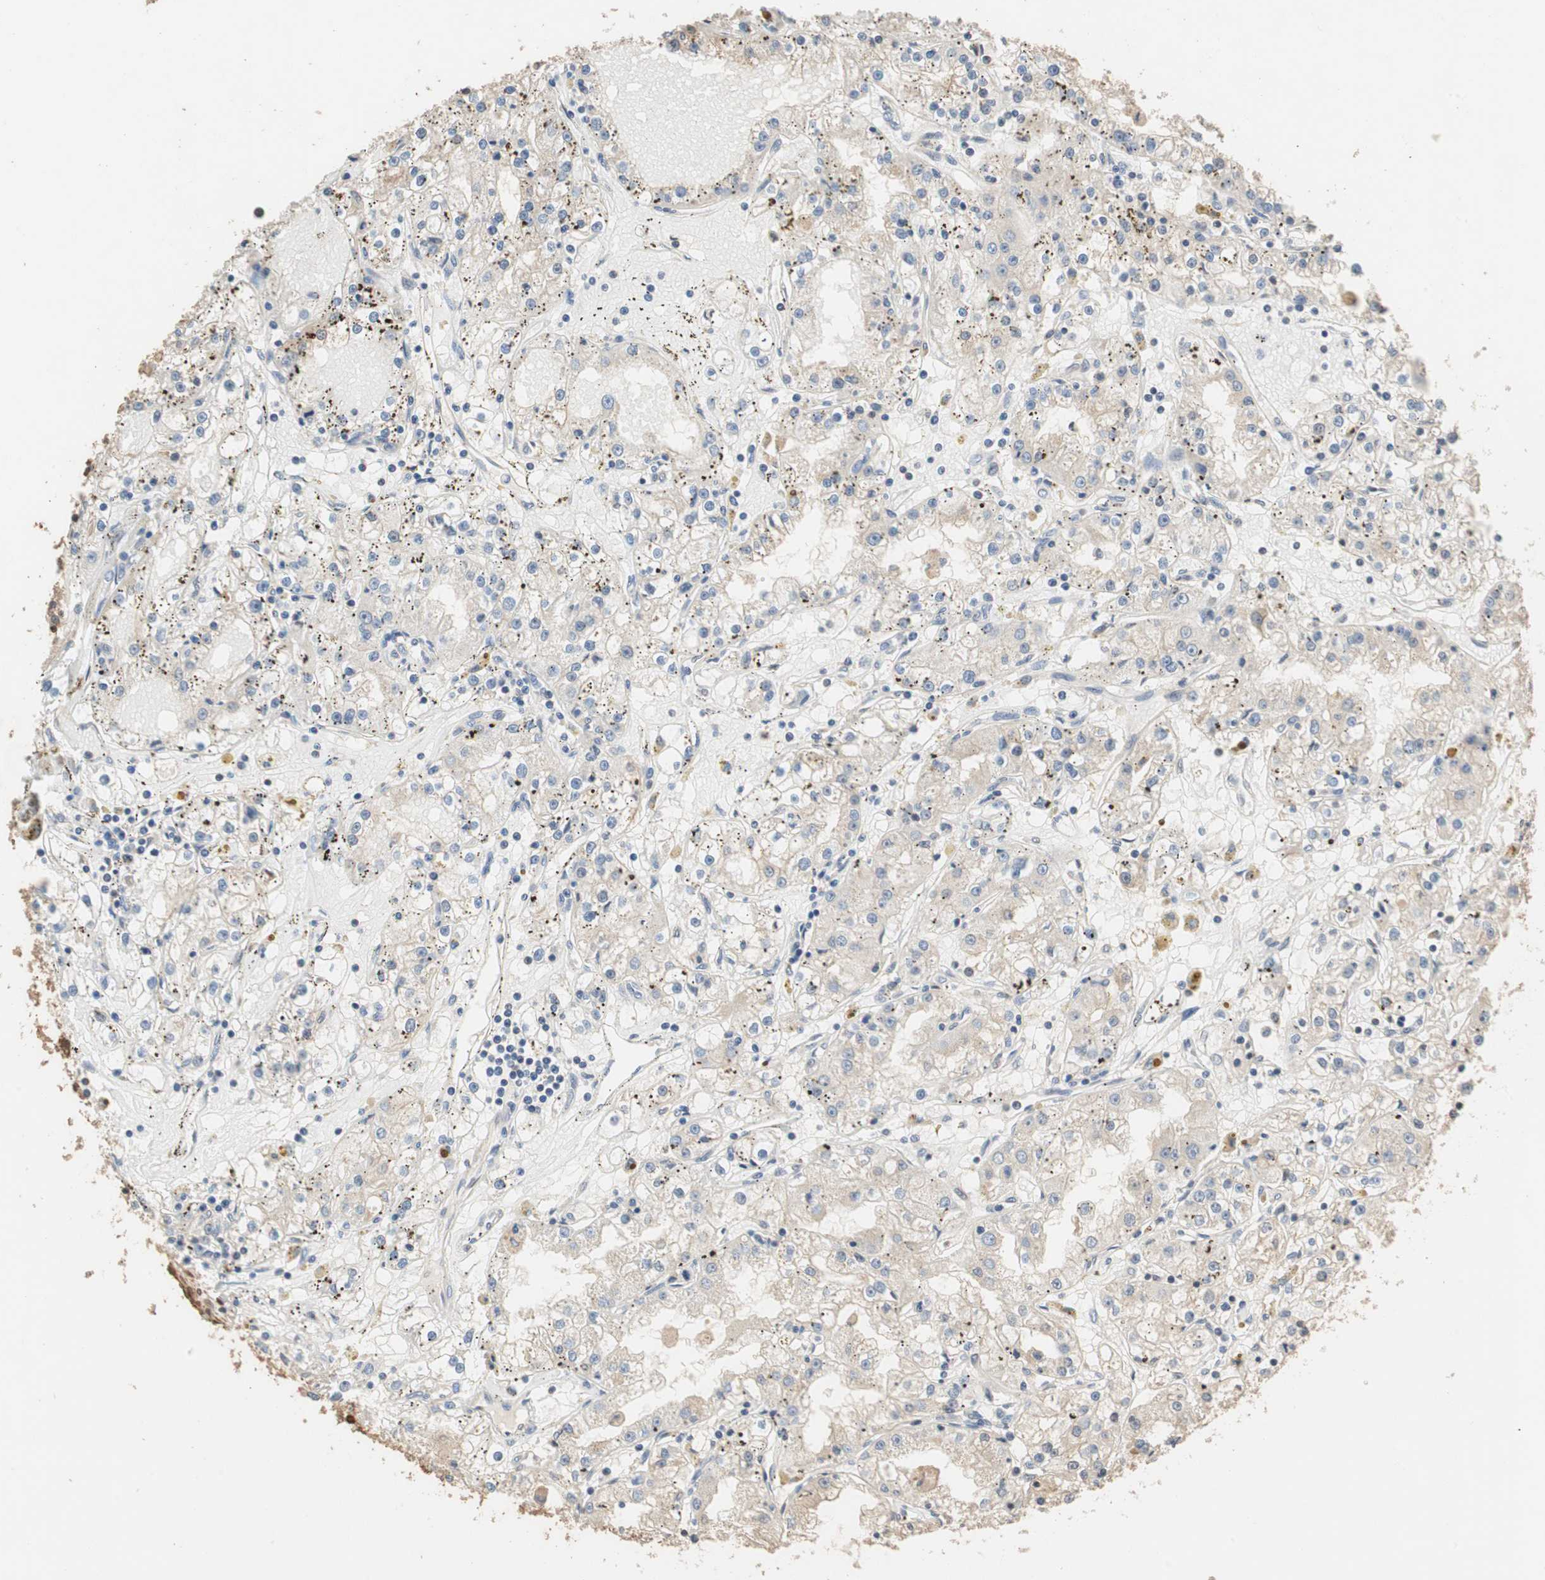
{"staining": {"intensity": "weak", "quantity": "<25%", "location": "cytoplasmic/membranous"}, "tissue": "renal cancer", "cell_type": "Tumor cells", "image_type": "cancer", "snomed": [{"axis": "morphology", "description": "Adenocarcinoma, NOS"}, {"axis": "topography", "description": "Kidney"}], "caption": "High magnification brightfield microscopy of adenocarcinoma (renal) stained with DAB (3,3'-diaminobenzidine) (brown) and counterstained with hematoxylin (blue): tumor cells show no significant staining. The staining is performed using DAB (3,3'-diaminobenzidine) brown chromogen with nuclei counter-stained in using hematoxylin.", "gene": "CDC5L", "patient": {"sex": "male", "age": 56}}